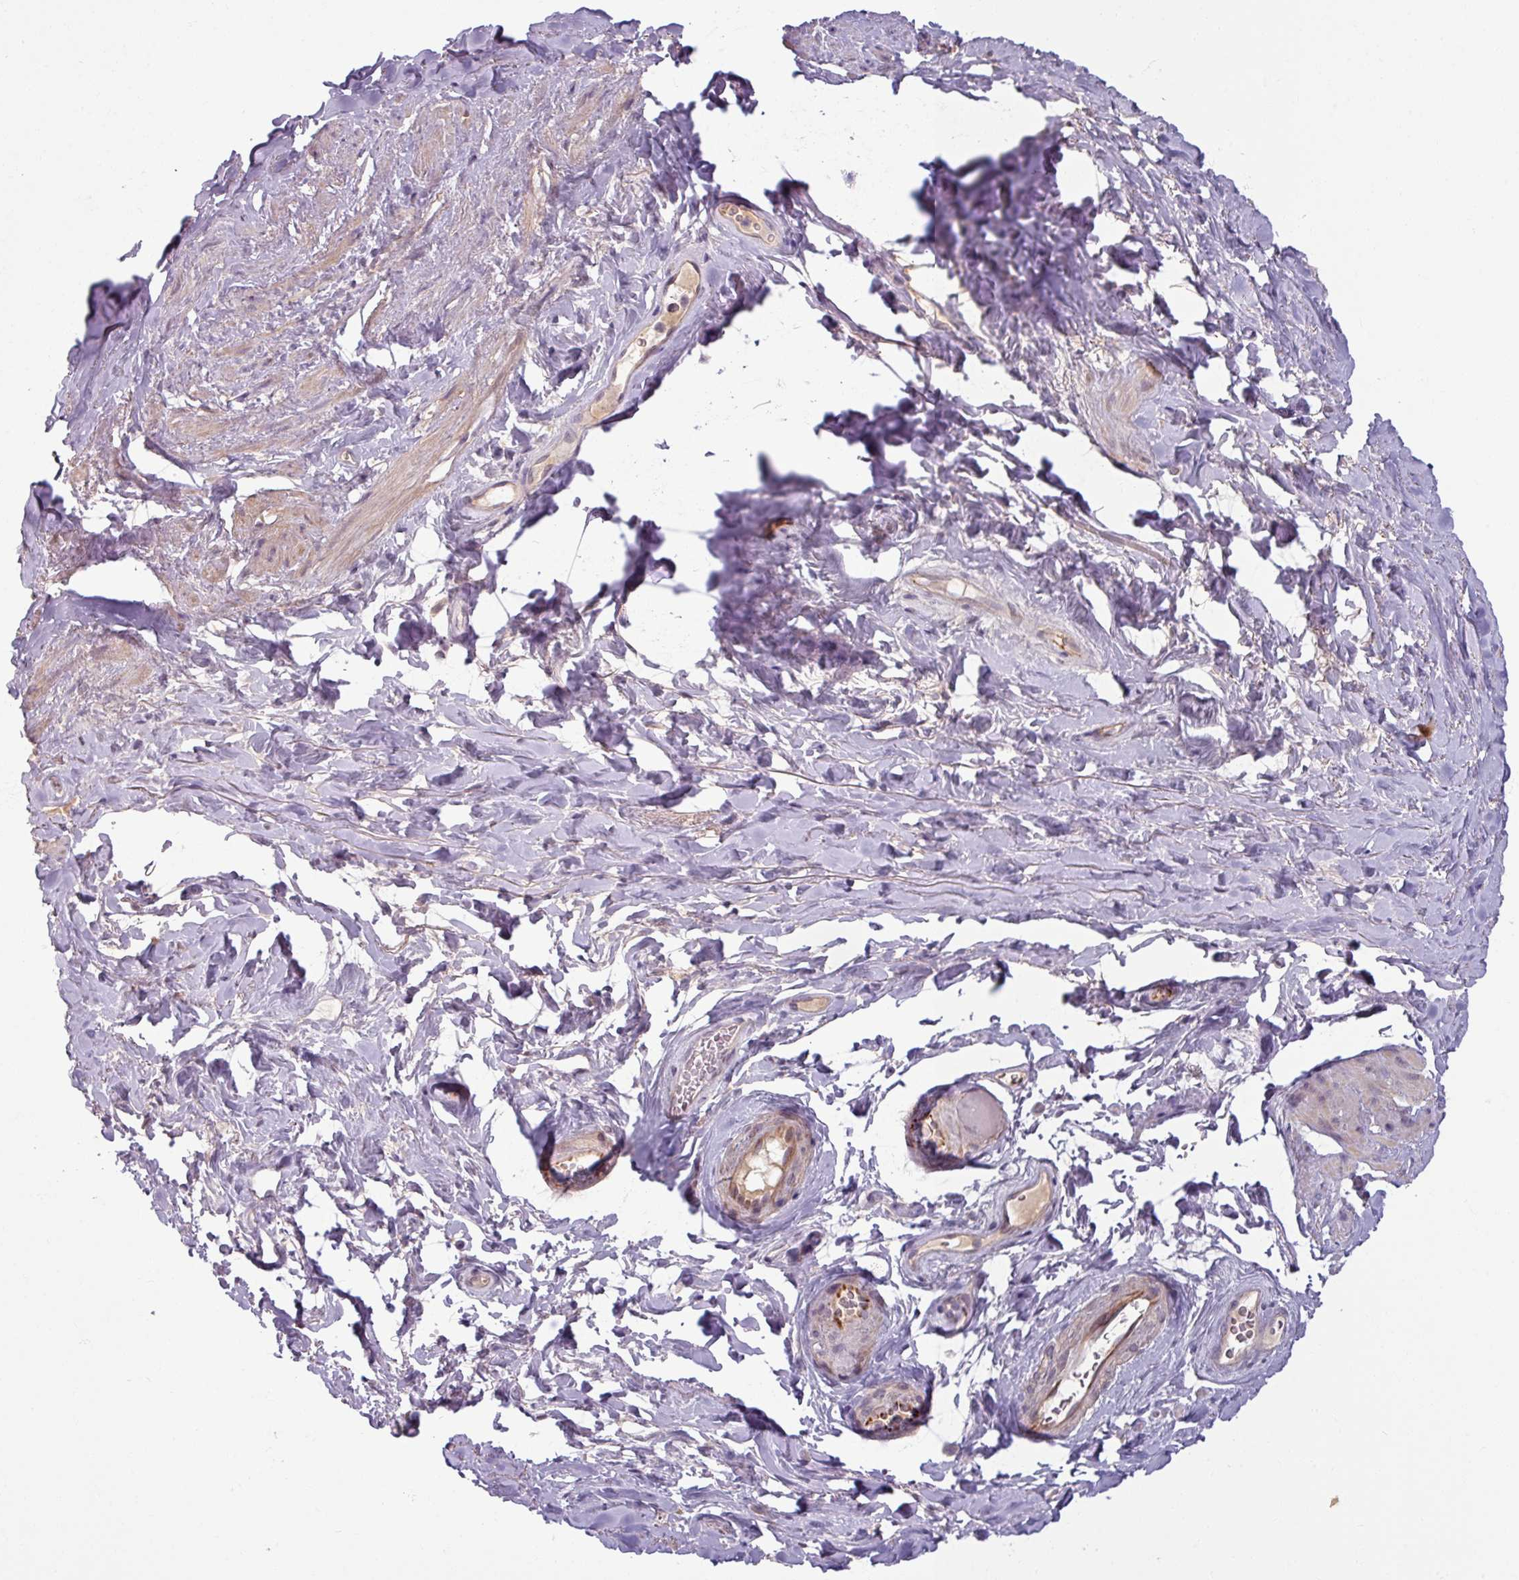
{"staining": {"intensity": "weak", "quantity": "25%-75%", "location": "cytoplasmic/membranous,nuclear"}, "tissue": "smooth muscle", "cell_type": "Smooth muscle cells", "image_type": "normal", "snomed": [{"axis": "morphology", "description": "Normal tissue, NOS"}, {"axis": "topography", "description": "Smooth muscle"}, {"axis": "topography", "description": "Peripheral nerve tissue"}], "caption": "The photomicrograph exhibits a brown stain indicating the presence of a protein in the cytoplasmic/membranous,nuclear of smooth muscle cells in smooth muscle. (DAB (3,3'-diaminobenzidine) IHC, brown staining for protein, blue staining for nuclei).", "gene": "UVSSA", "patient": {"sex": "male", "age": 69}}